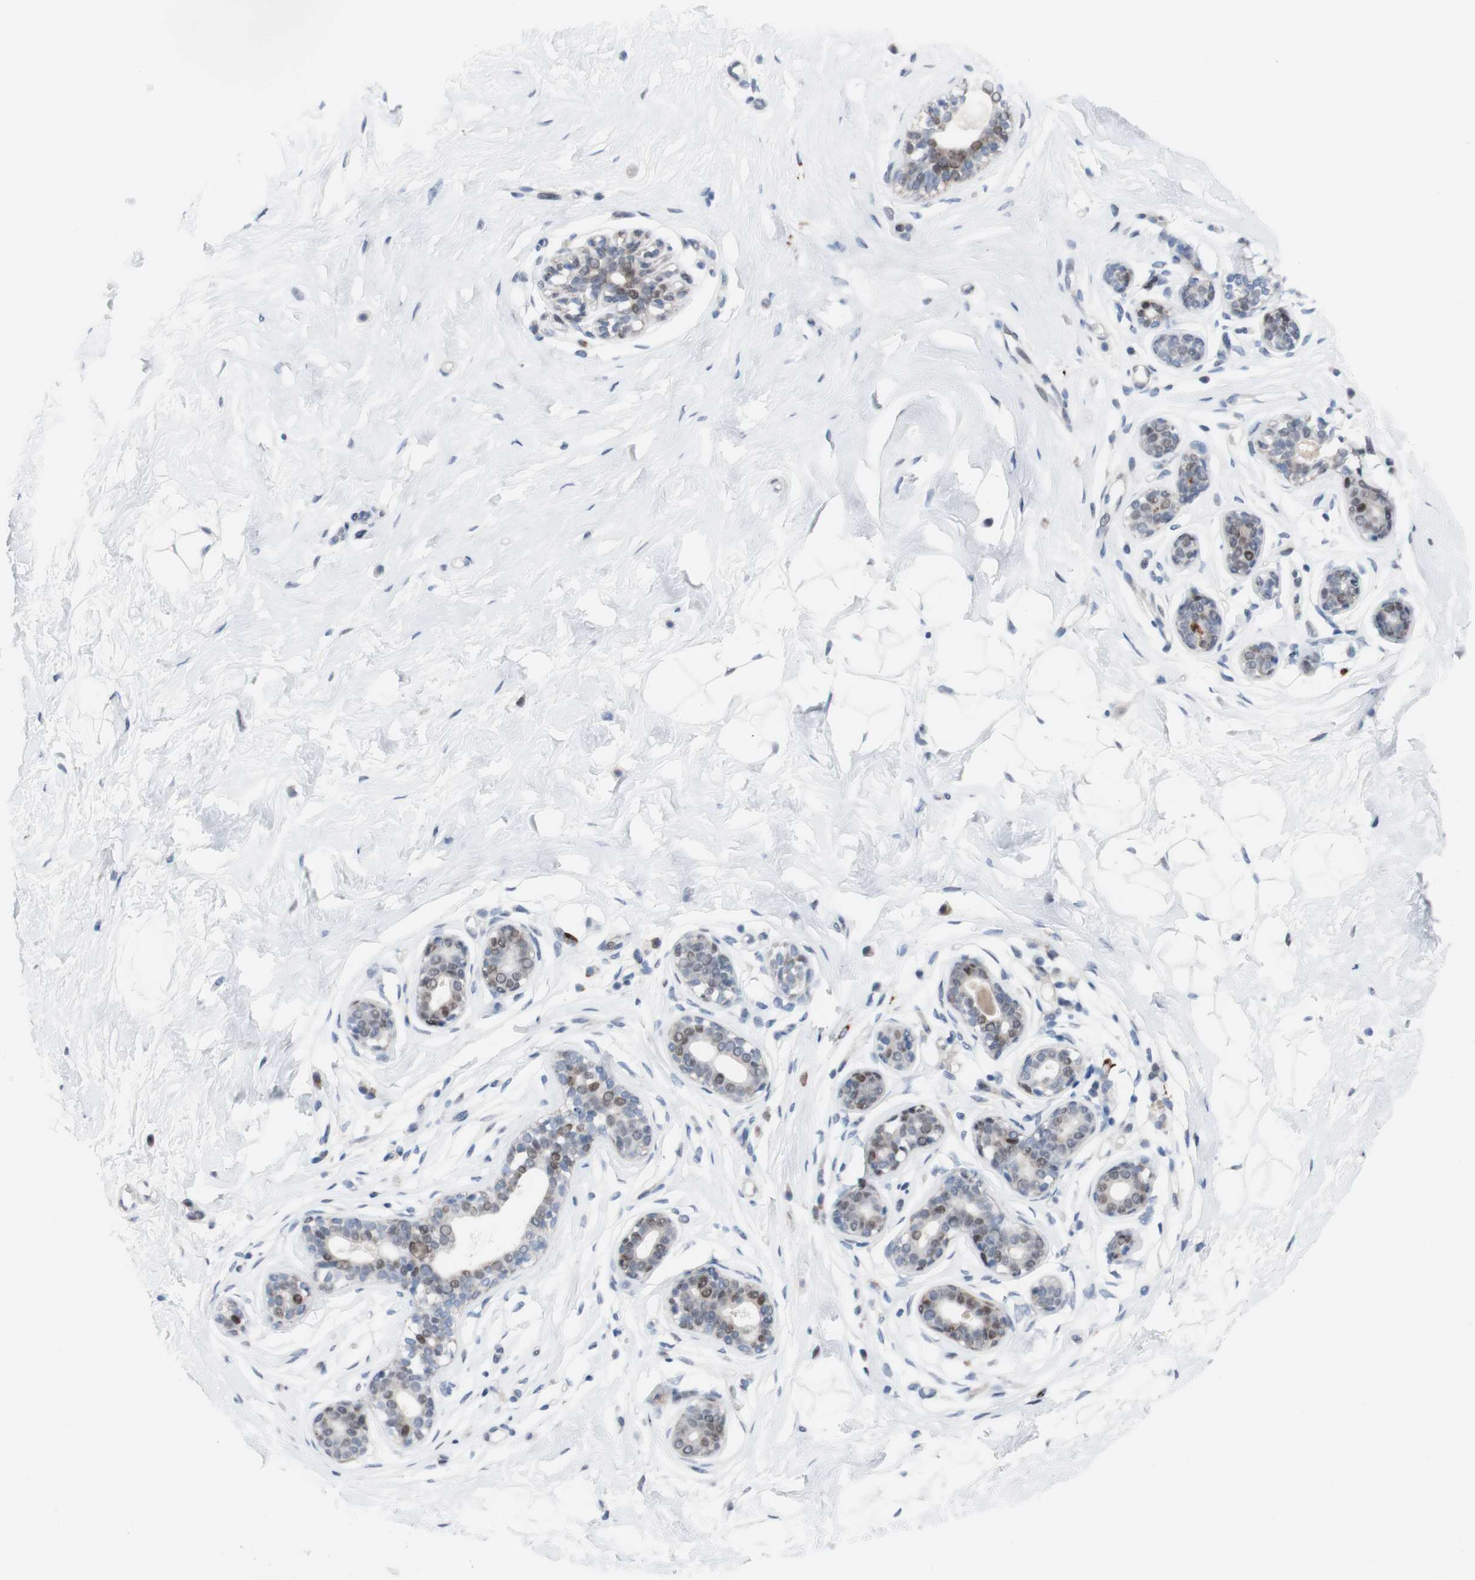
{"staining": {"intensity": "negative", "quantity": "none", "location": "none"}, "tissue": "breast", "cell_type": "Adipocytes", "image_type": "normal", "snomed": [{"axis": "morphology", "description": "Normal tissue, NOS"}, {"axis": "topography", "description": "Breast"}], "caption": "A histopathology image of breast stained for a protein displays no brown staining in adipocytes.", "gene": "PHTF2", "patient": {"sex": "female", "age": 23}}